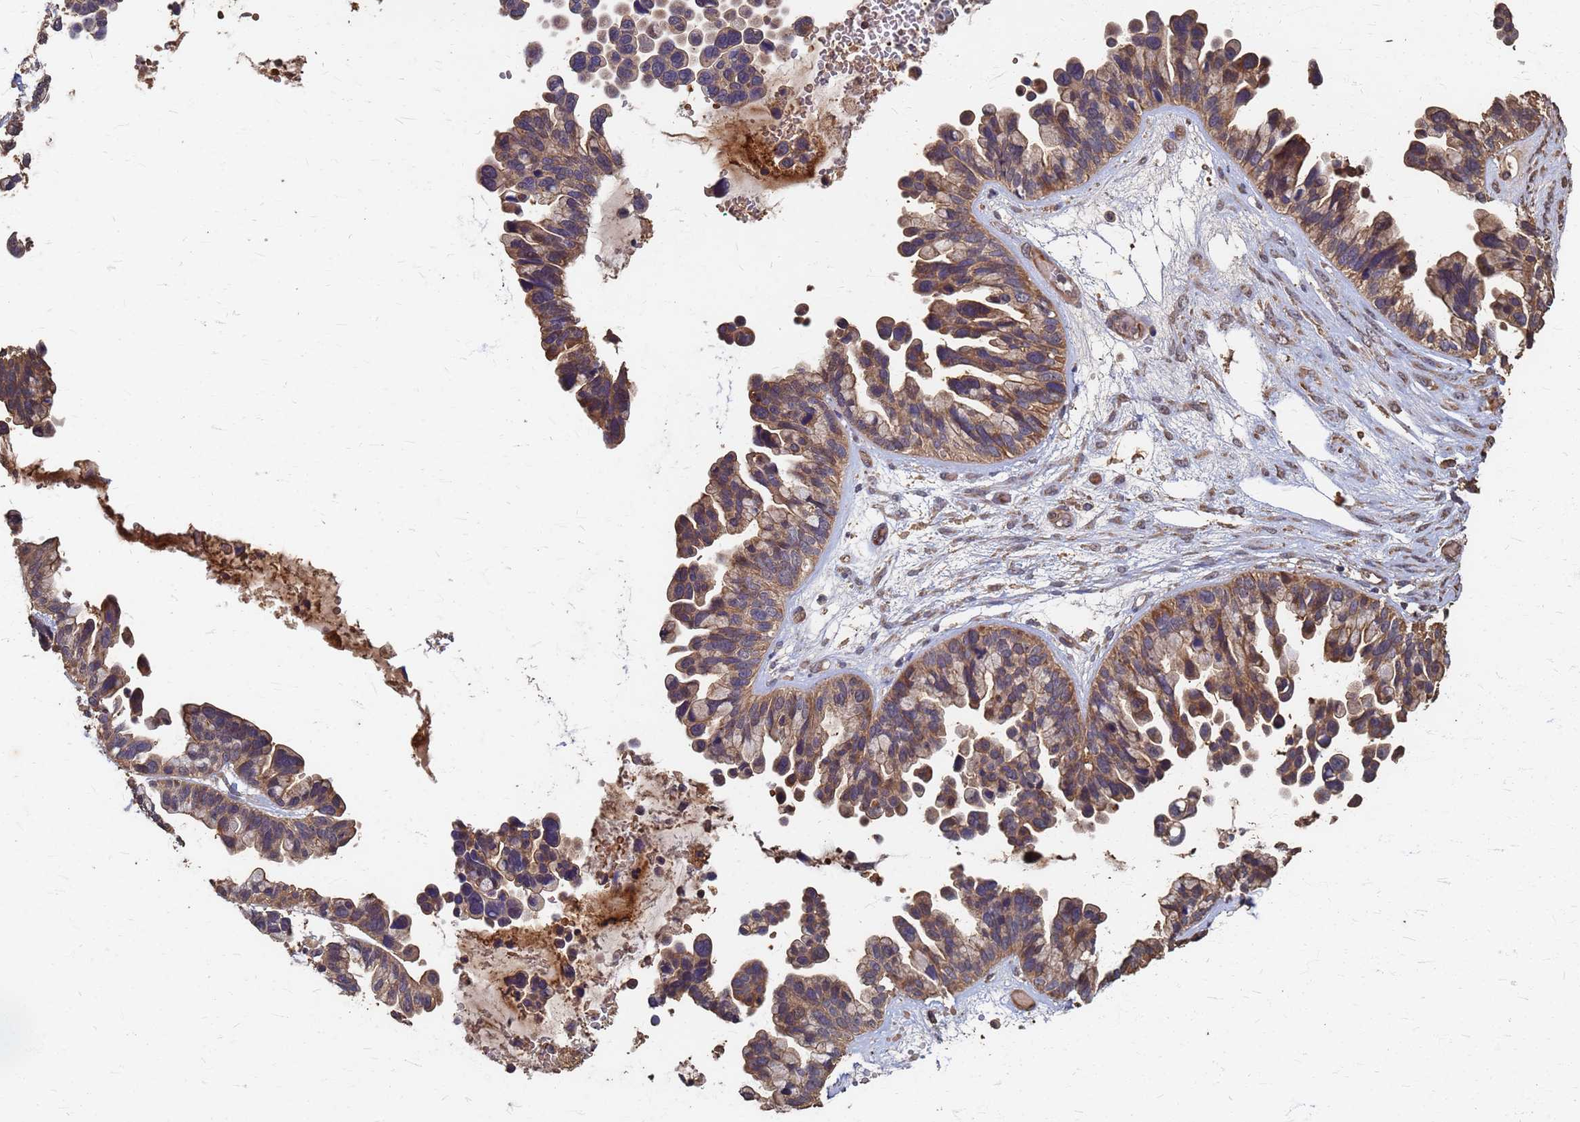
{"staining": {"intensity": "moderate", "quantity": ">75%", "location": "cytoplasmic/membranous"}, "tissue": "ovarian cancer", "cell_type": "Tumor cells", "image_type": "cancer", "snomed": [{"axis": "morphology", "description": "Cystadenocarcinoma, serous, NOS"}, {"axis": "topography", "description": "Ovary"}], "caption": "Protein staining of ovarian serous cystadenocarcinoma tissue displays moderate cytoplasmic/membranous positivity in about >75% of tumor cells. (Stains: DAB in brown, nuclei in blue, Microscopy: brightfield microscopy at high magnification).", "gene": "DPH5", "patient": {"sex": "female", "age": 56}}